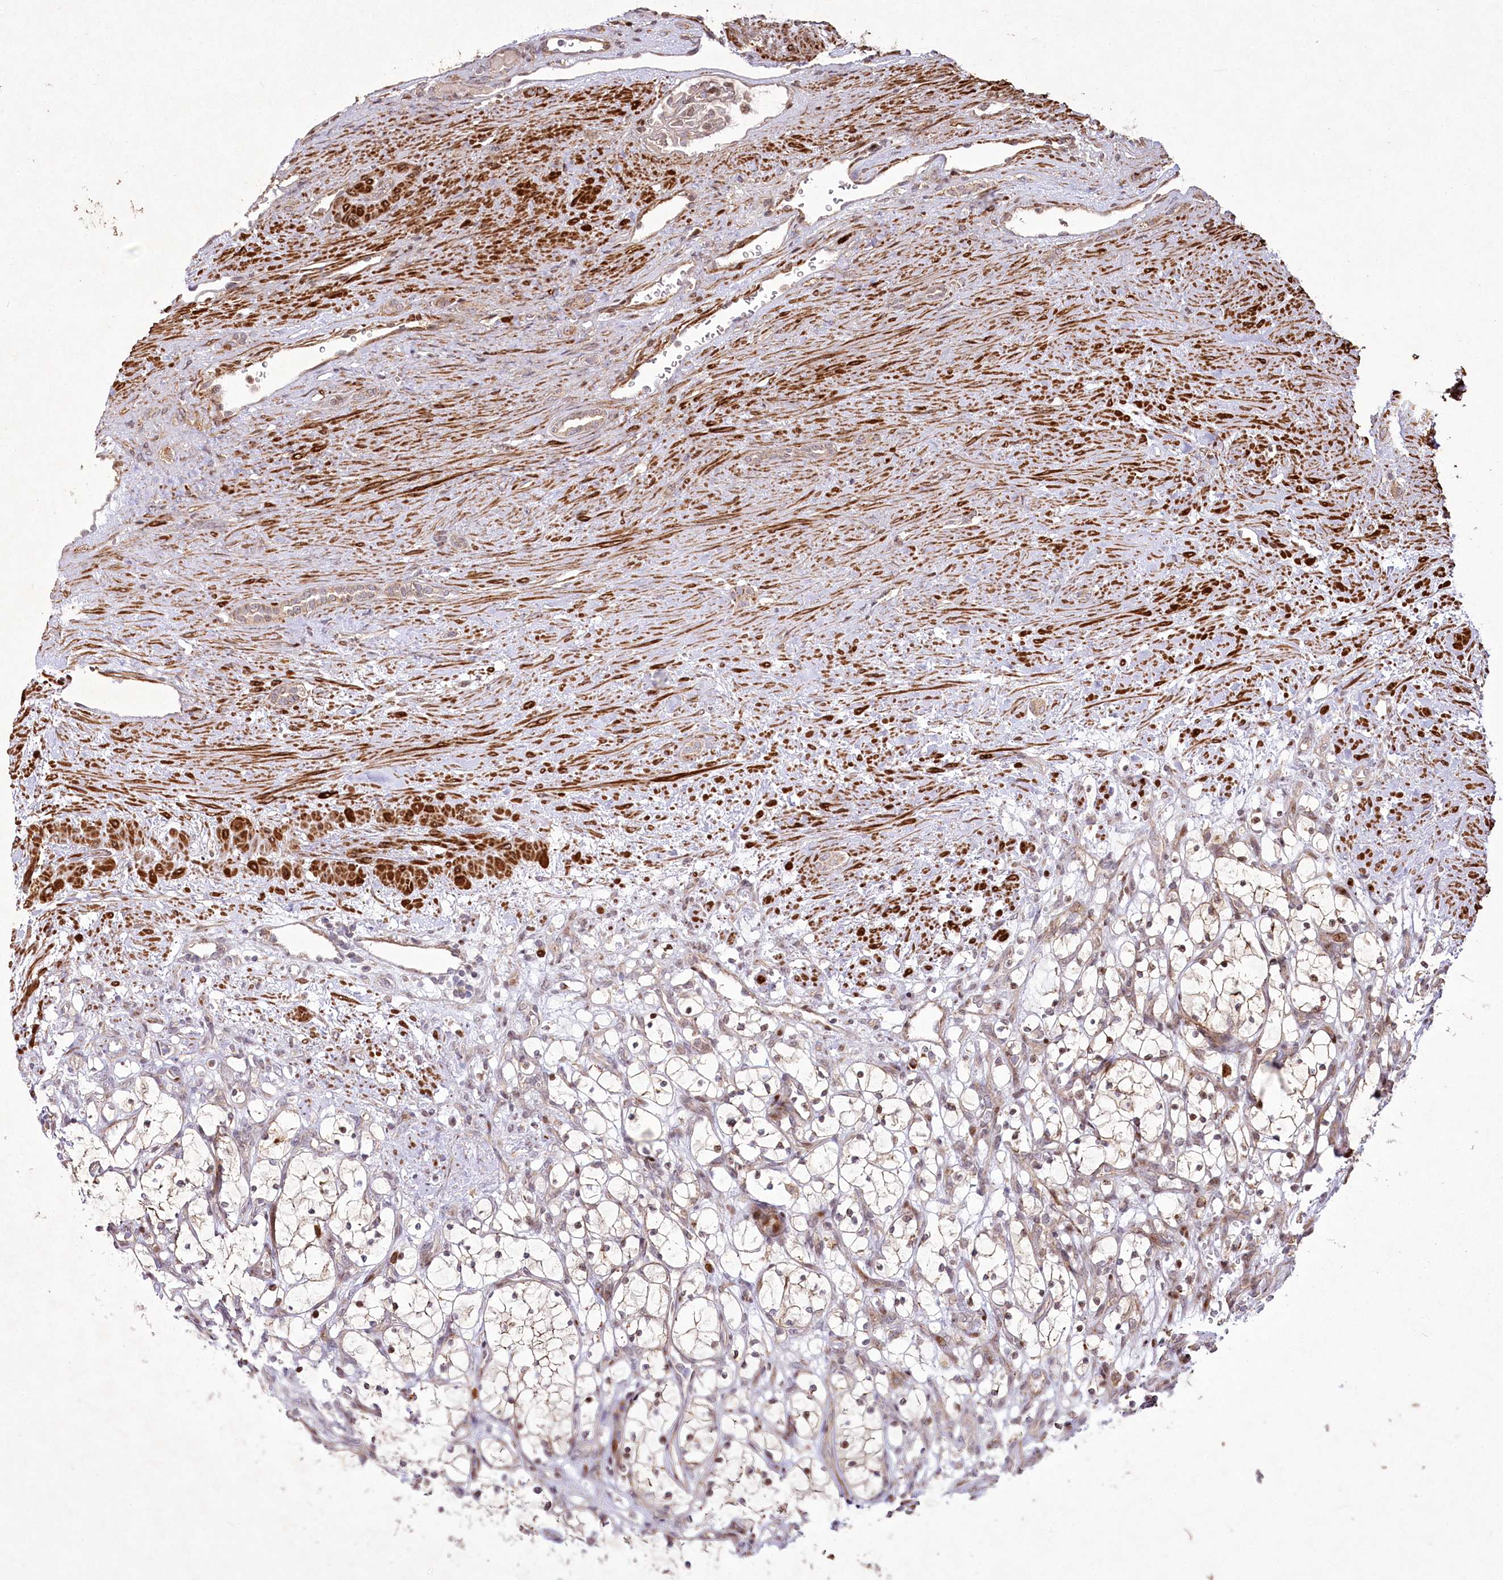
{"staining": {"intensity": "weak", "quantity": "25%-75%", "location": "cytoplasmic/membranous"}, "tissue": "renal cancer", "cell_type": "Tumor cells", "image_type": "cancer", "snomed": [{"axis": "morphology", "description": "Adenocarcinoma, NOS"}, {"axis": "topography", "description": "Kidney"}], "caption": "About 25%-75% of tumor cells in human renal cancer (adenocarcinoma) demonstrate weak cytoplasmic/membranous protein positivity as visualized by brown immunohistochemical staining.", "gene": "PSTK", "patient": {"sex": "female", "age": 69}}